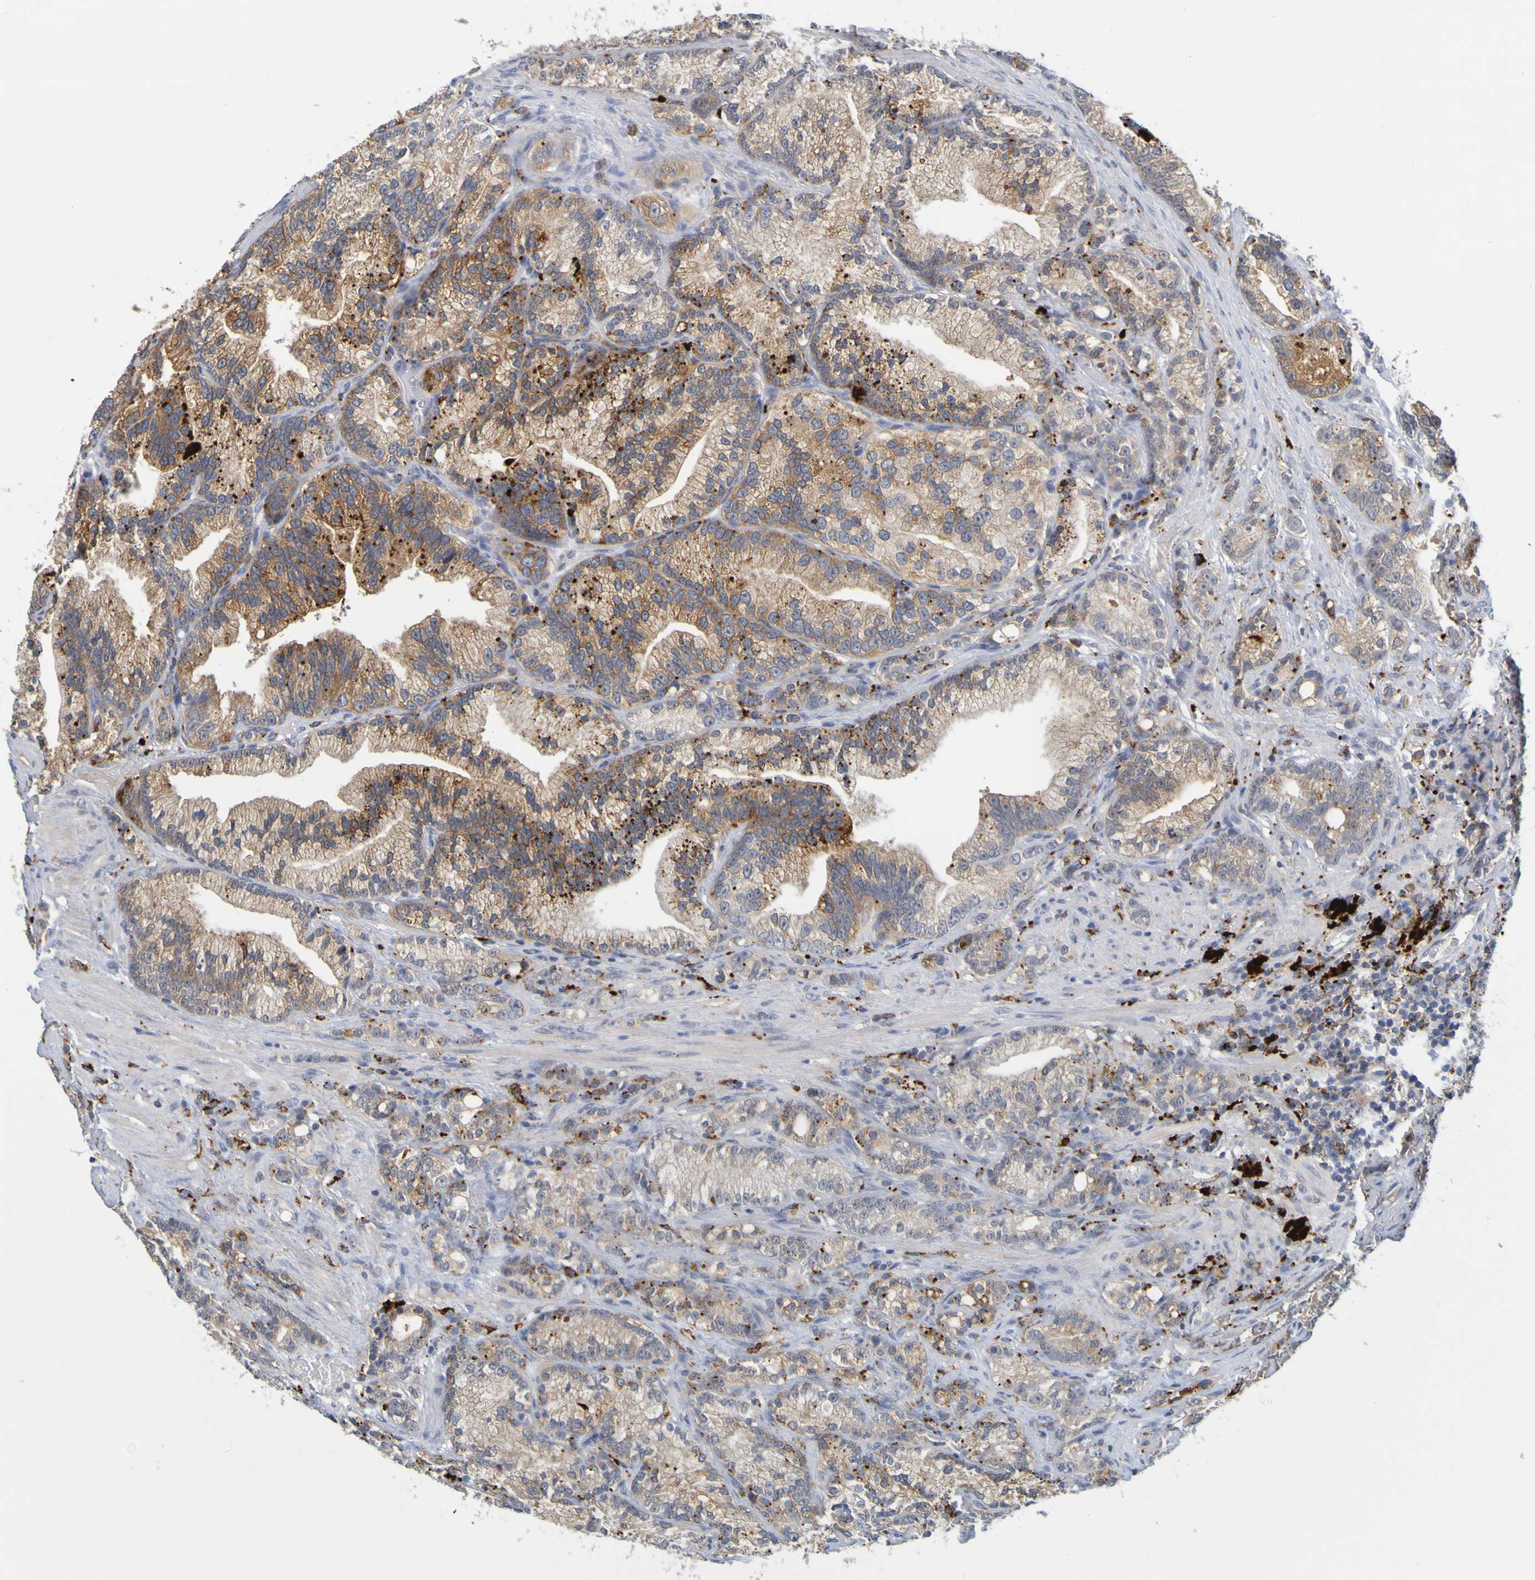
{"staining": {"intensity": "moderate", "quantity": "25%-75%", "location": "cytoplasmic/membranous"}, "tissue": "prostate cancer", "cell_type": "Tumor cells", "image_type": "cancer", "snomed": [{"axis": "morphology", "description": "Adenocarcinoma, Low grade"}, {"axis": "topography", "description": "Prostate"}], "caption": "The photomicrograph shows staining of prostate cancer (adenocarcinoma (low-grade)), revealing moderate cytoplasmic/membranous protein expression (brown color) within tumor cells.", "gene": "TPH1", "patient": {"sex": "male", "age": 89}}